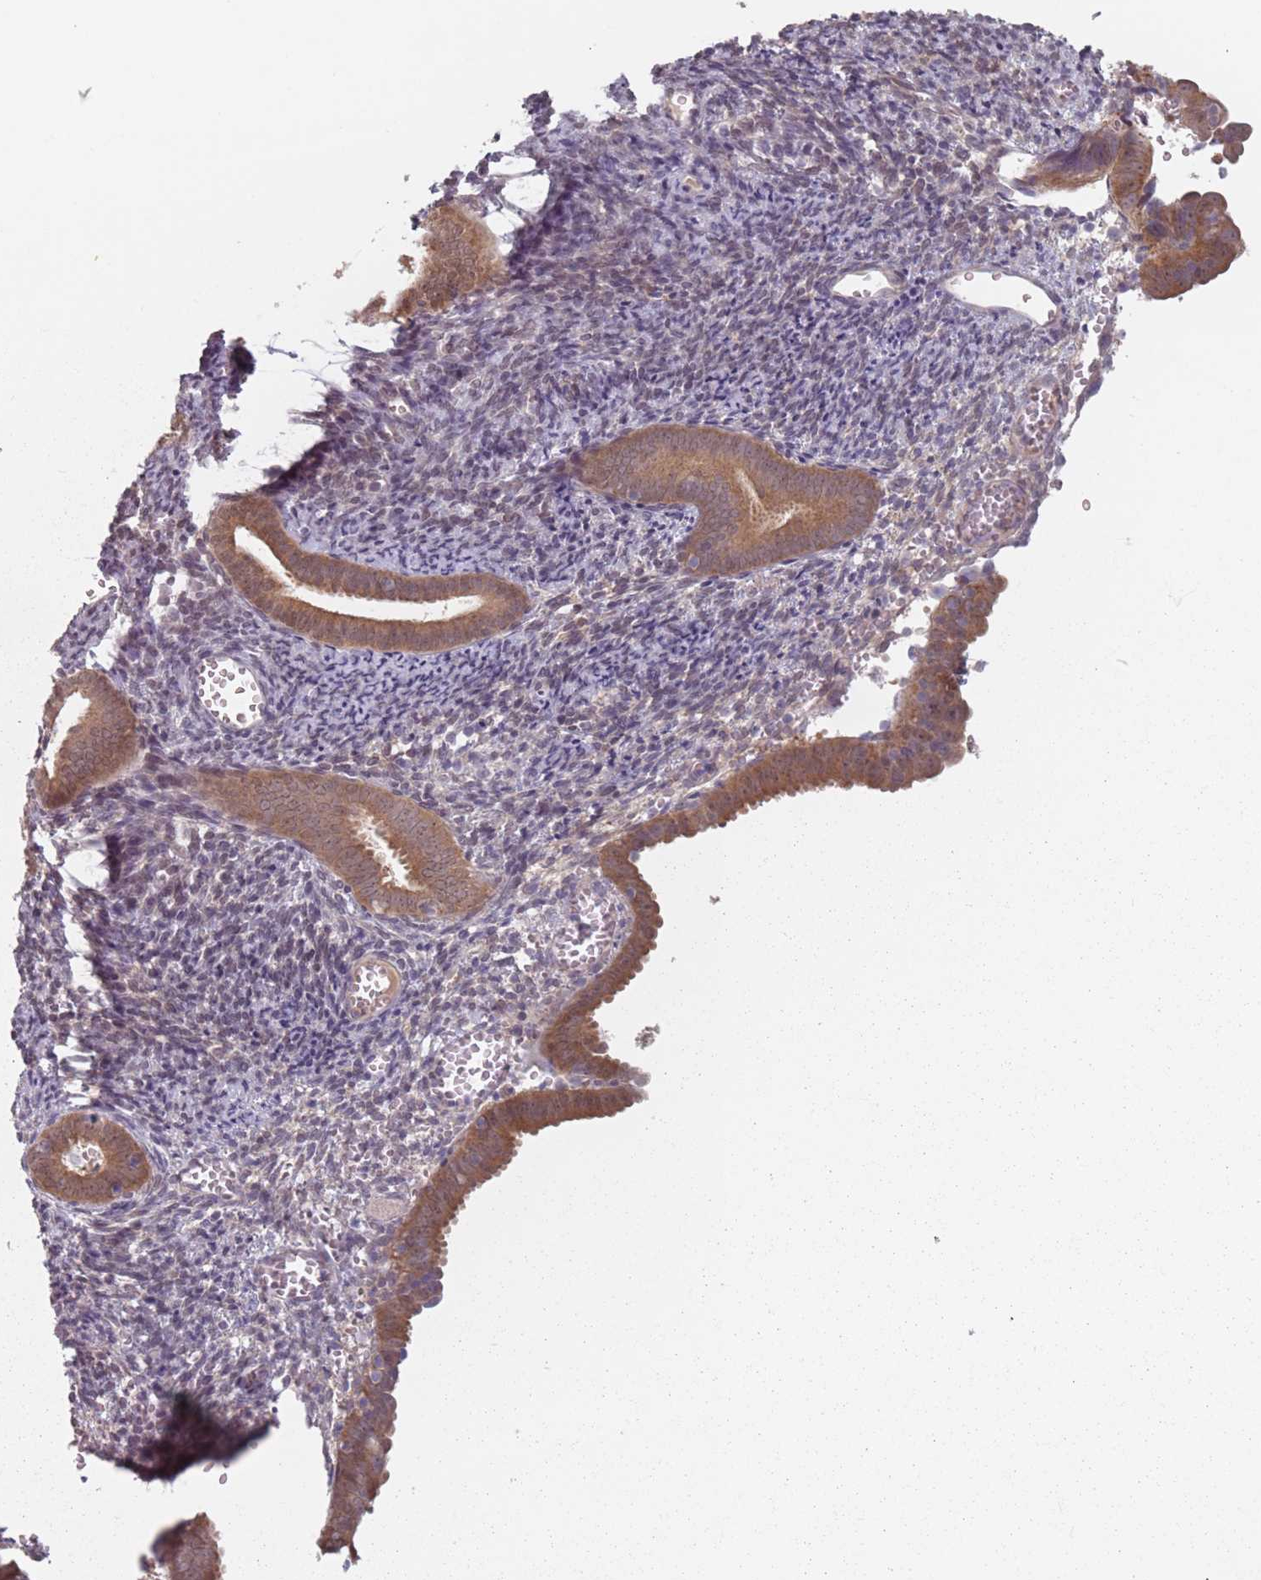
{"staining": {"intensity": "moderate", "quantity": ">75%", "location": "cytoplasmic/membranous,nuclear"}, "tissue": "endometrial cancer", "cell_type": "Tumor cells", "image_type": "cancer", "snomed": [{"axis": "morphology", "description": "Adenocarcinoma, NOS"}, {"axis": "topography", "description": "Endometrium"}], "caption": "Immunohistochemical staining of human endometrial cancer demonstrates medium levels of moderate cytoplasmic/membranous and nuclear protein positivity in approximately >75% of tumor cells.", "gene": "NAXE", "patient": {"sex": "female", "age": 75}}